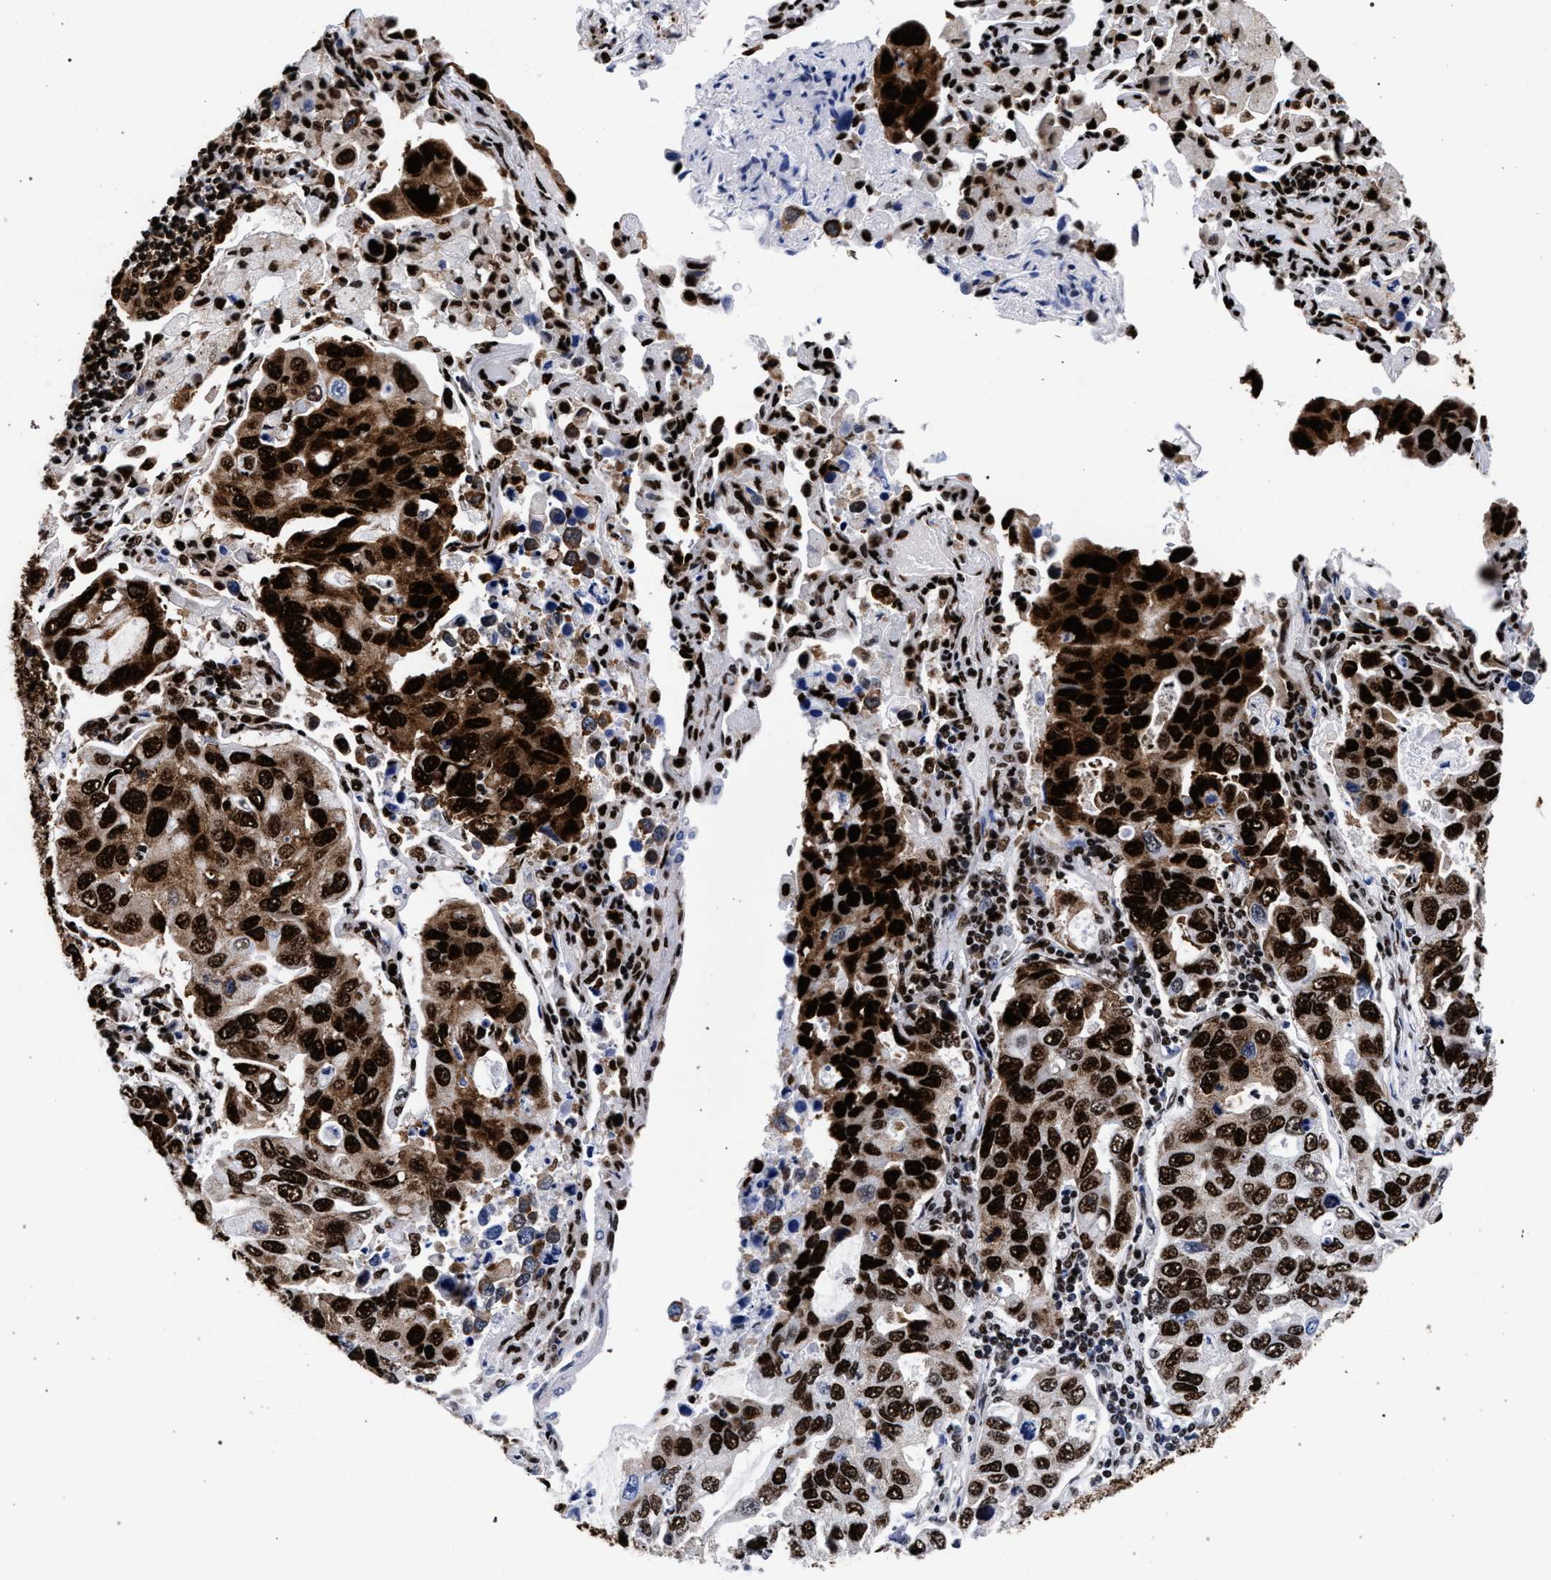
{"staining": {"intensity": "strong", "quantity": "25%-75%", "location": "cytoplasmic/membranous,nuclear"}, "tissue": "lung cancer", "cell_type": "Tumor cells", "image_type": "cancer", "snomed": [{"axis": "morphology", "description": "Adenocarcinoma, NOS"}, {"axis": "topography", "description": "Lung"}], "caption": "Immunohistochemical staining of lung adenocarcinoma shows strong cytoplasmic/membranous and nuclear protein positivity in approximately 25%-75% of tumor cells.", "gene": "HNRNPA1", "patient": {"sex": "male", "age": 64}}